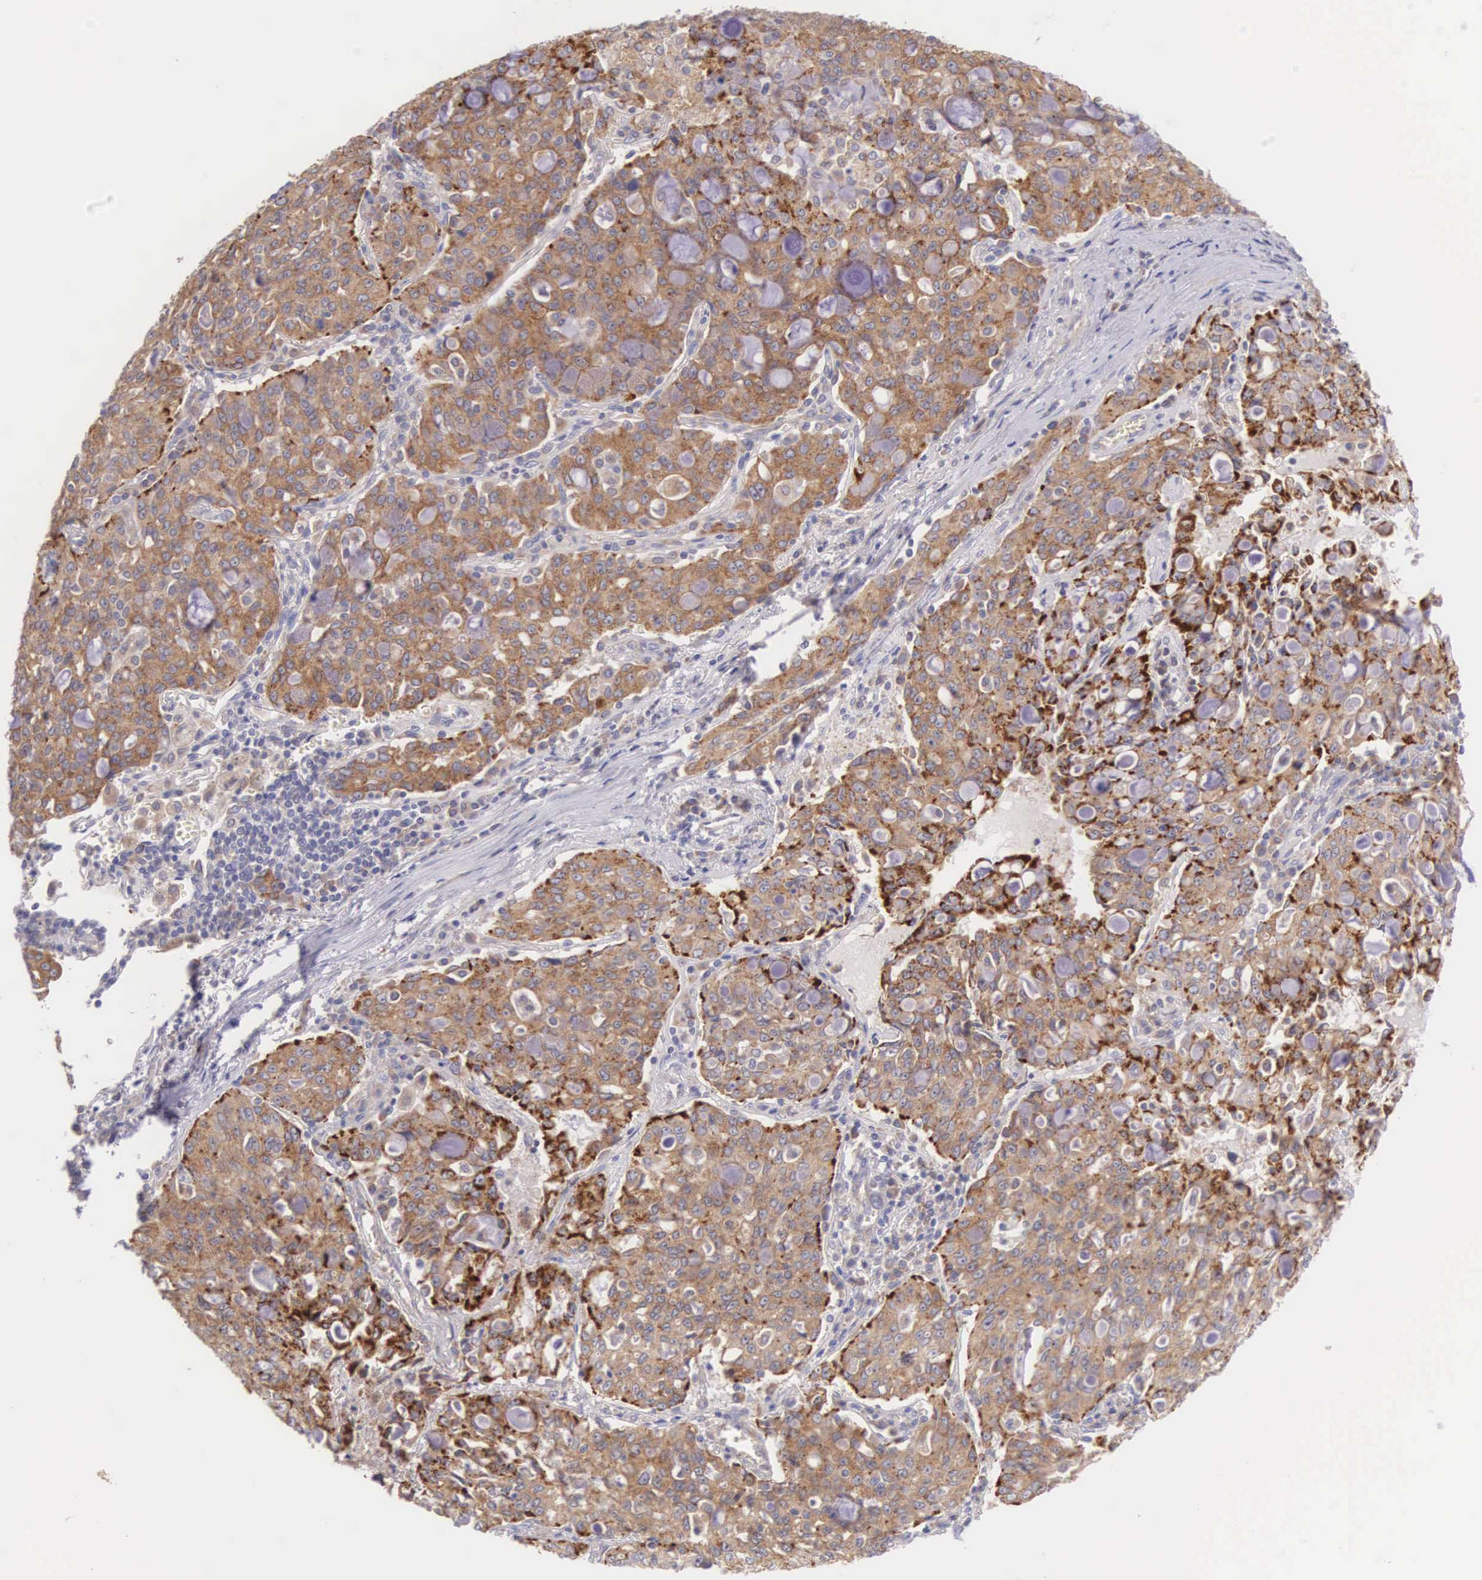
{"staining": {"intensity": "strong", "quantity": ">75%", "location": "cytoplasmic/membranous"}, "tissue": "lung cancer", "cell_type": "Tumor cells", "image_type": "cancer", "snomed": [{"axis": "morphology", "description": "Adenocarcinoma, NOS"}, {"axis": "topography", "description": "Lung"}], "caption": "Protein expression analysis of lung adenocarcinoma demonstrates strong cytoplasmic/membranous expression in about >75% of tumor cells.", "gene": "NSDHL", "patient": {"sex": "female", "age": 44}}